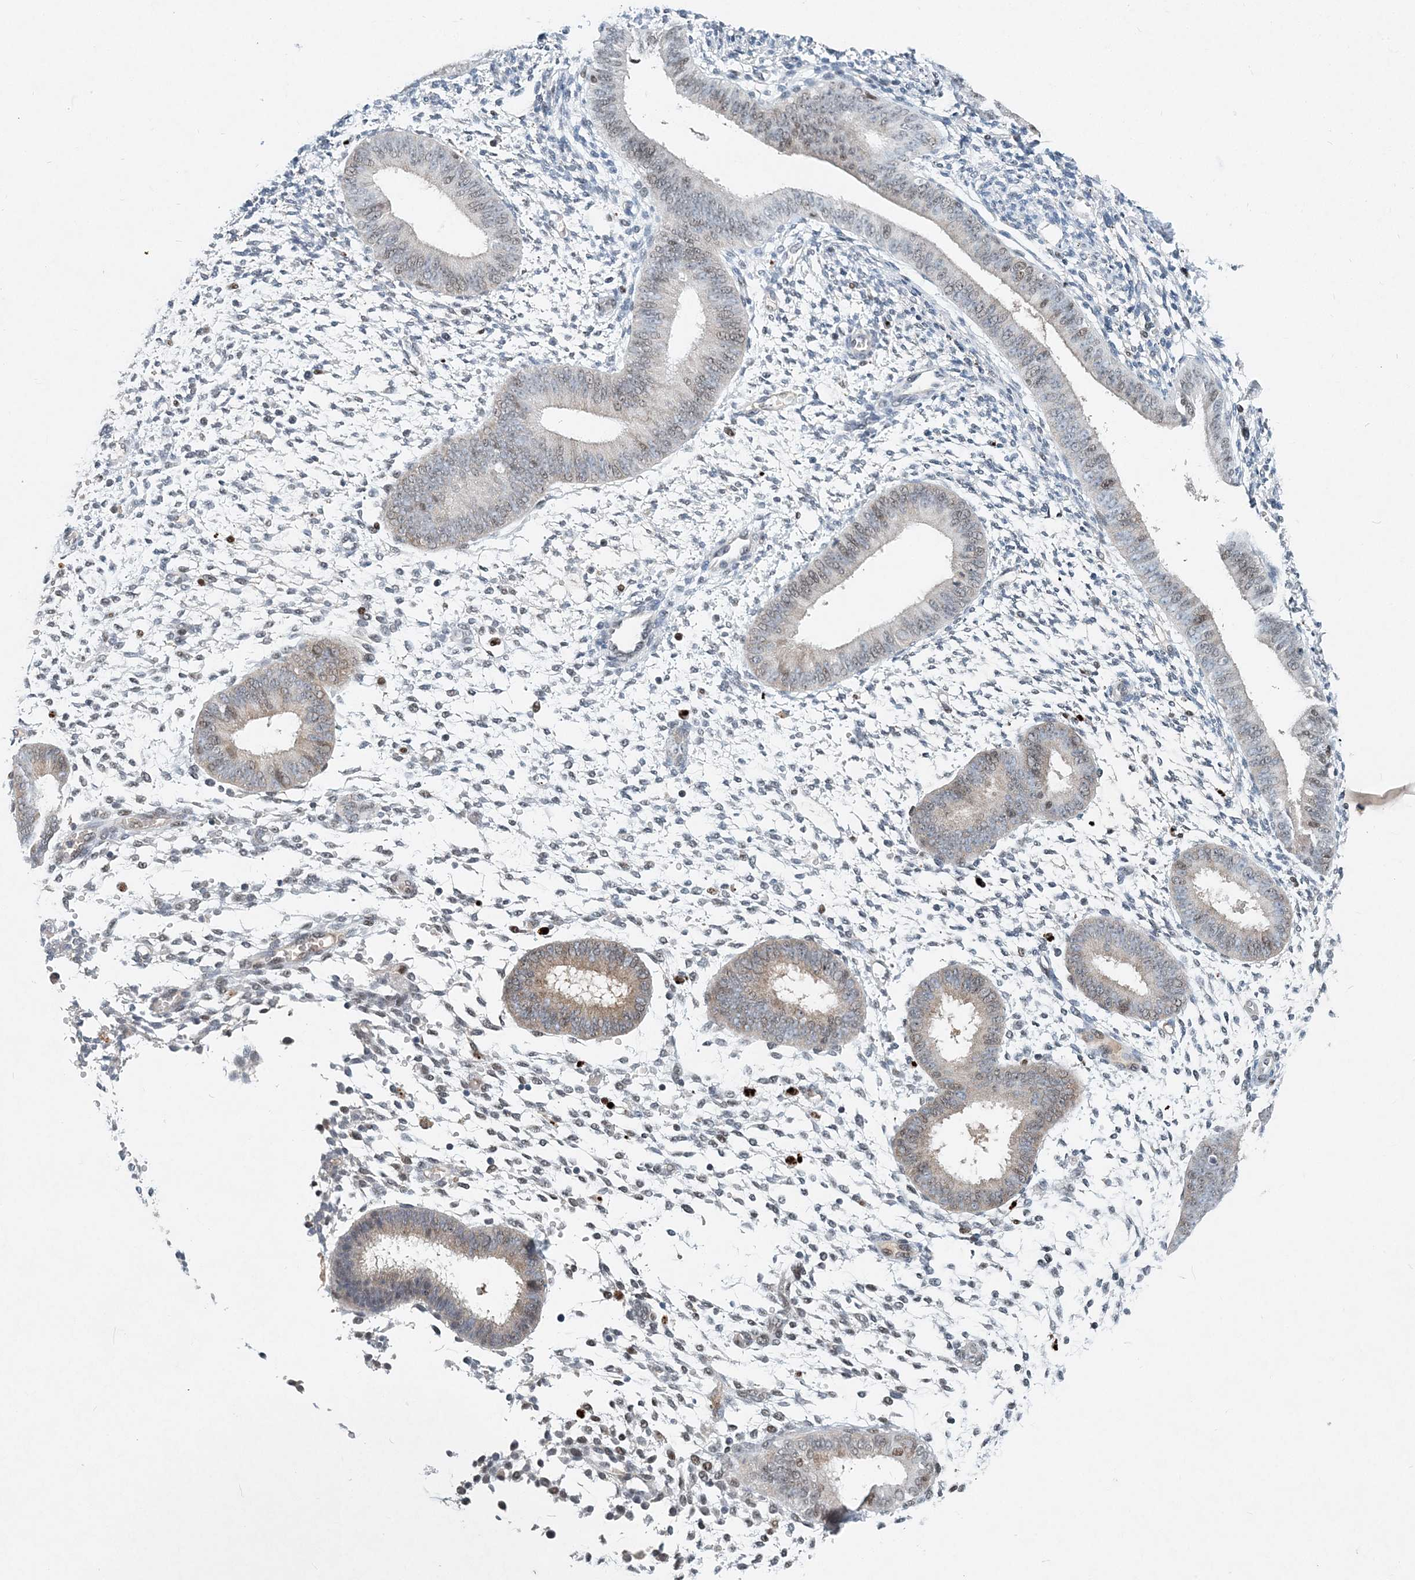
{"staining": {"intensity": "negative", "quantity": "none", "location": "none"}, "tissue": "endometrium", "cell_type": "Cells in endometrial stroma", "image_type": "normal", "snomed": [{"axis": "morphology", "description": "Normal tissue, NOS"}, {"axis": "topography", "description": "Uterus"}, {"axis": "topography", "description": "Endometrium"}], "caption": "Protein analysis of benign endometrium shows no significant staining in cells in endometrial stroma.", "gene": "KPNA4", "patient": {"sex": "female", "age": 48}}